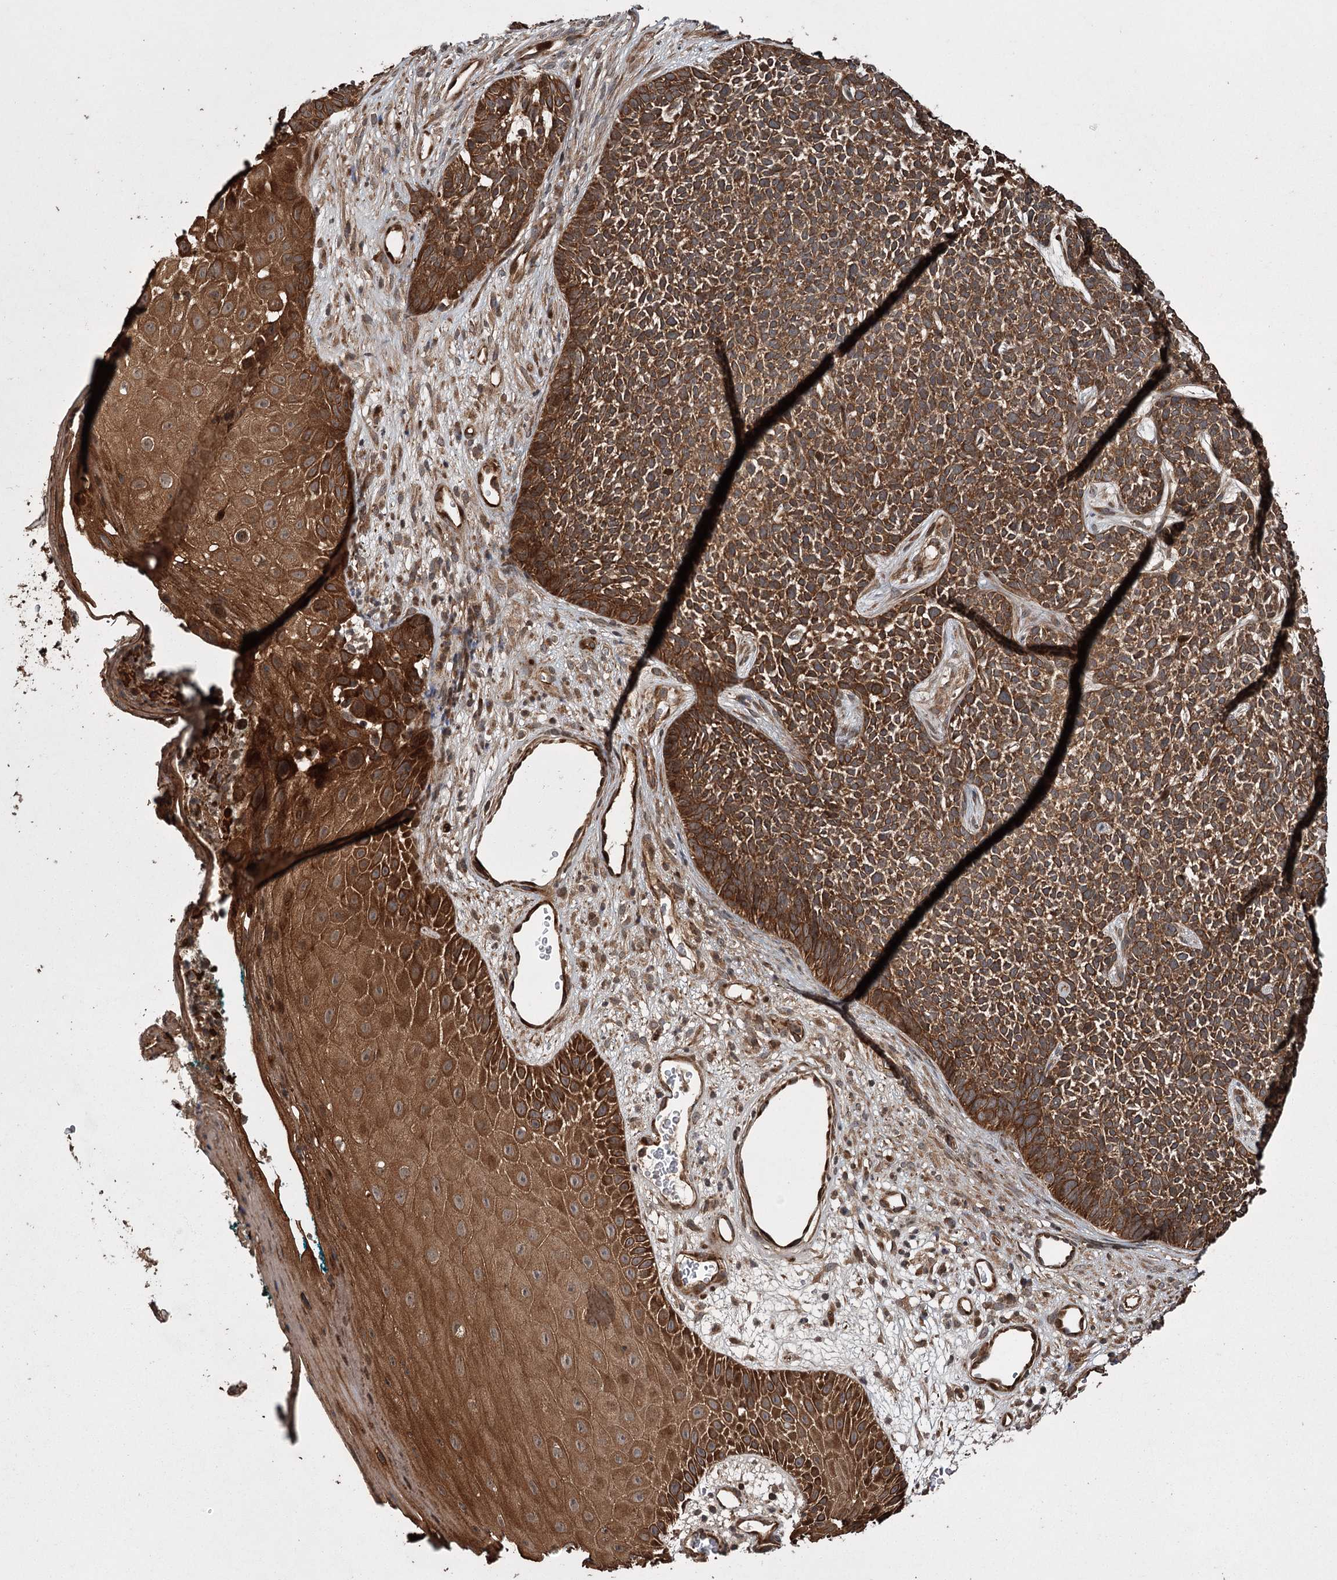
{"staining": {"intensity": "strong", "quantity": ">75%", "location": "cytoplasmic/membranous"}, "tissue": "skin cancer", "cell_type": "Tumor cells", "image_type": "cancer", "snomed": [{"axis": "morphology", "description": "Basal cell carcinoma"}, {"axis": "topography", "description": "Skin"}], "caption": "Immunohistochemical staining of skin cancer displays high levels of strong cytoplasmic/membranous staining in about >75% of tumor cells. Using DAB (brown) and hematoxylin (blue) stains, captured at high magnification using brightfield microscopy.", "gene": "RPAP3", "patient": {"sex": "female", "age": 84}}